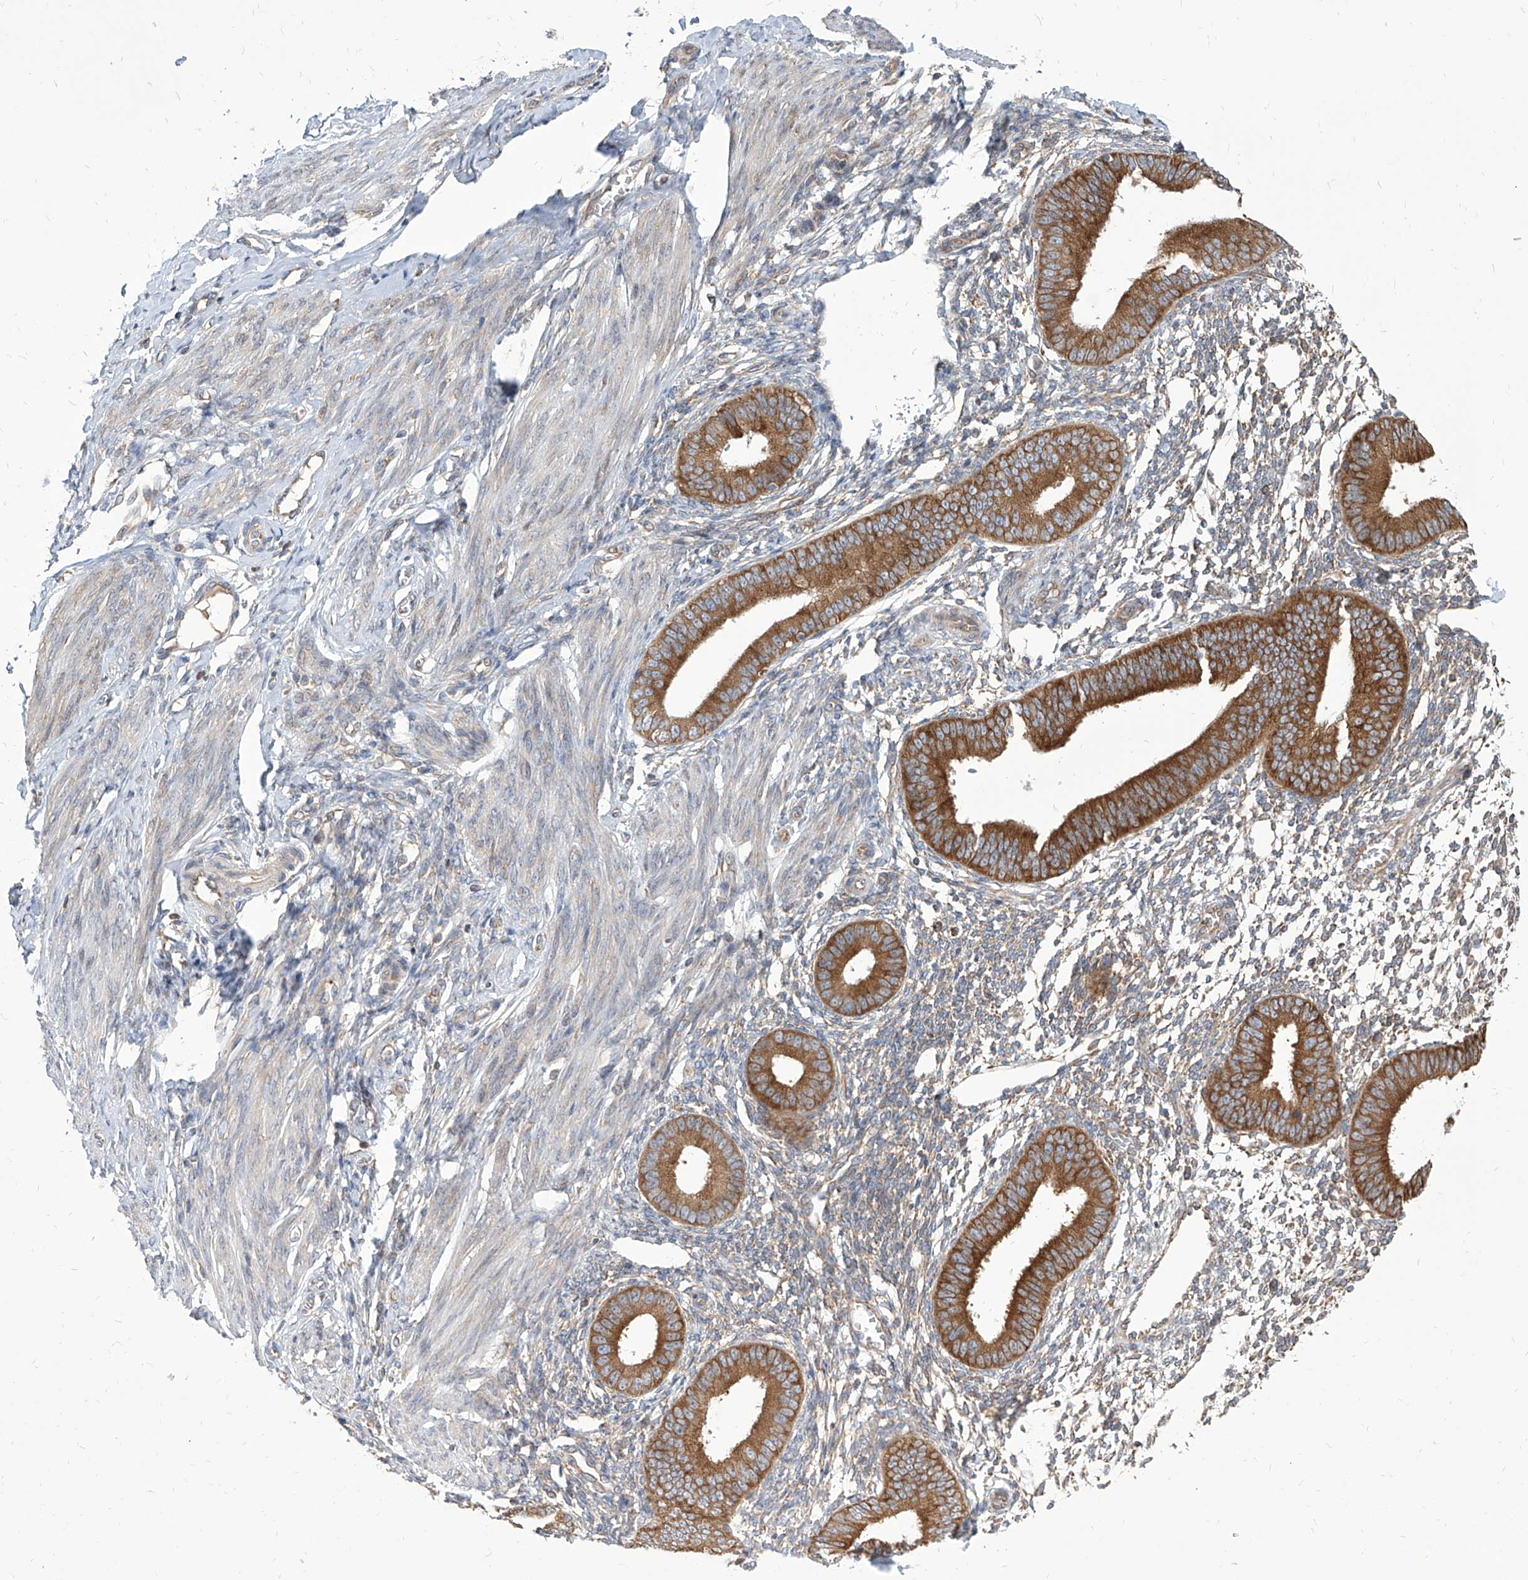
{"staining": {"intensity": "negative", "quantity": "none", "location": "none"}, "tissue": "endometrium", "cell_type": "Cells in endometrial stroma", "image_type": "normal", "snomed": [{"axis": "morphology", "description": "Normal tissue, NOS"}, {"axis": "topography", "description": "Uterus"}, {"axis": "topography", "description": "Endometrium"}], "caption": "Immunohistochemistry (IHC) of normal human endometrium displays no positivity in cells in endometrial stroma. The staining was performed using DAB (3,3'-diaminobenzidine) to visualize the protein expression in brown, while the nuclei were stained in blue with hematoxylin (Magnification: 20x).", "gene": "FAM83B", "patient": {"sex": "female", "age": 48}}